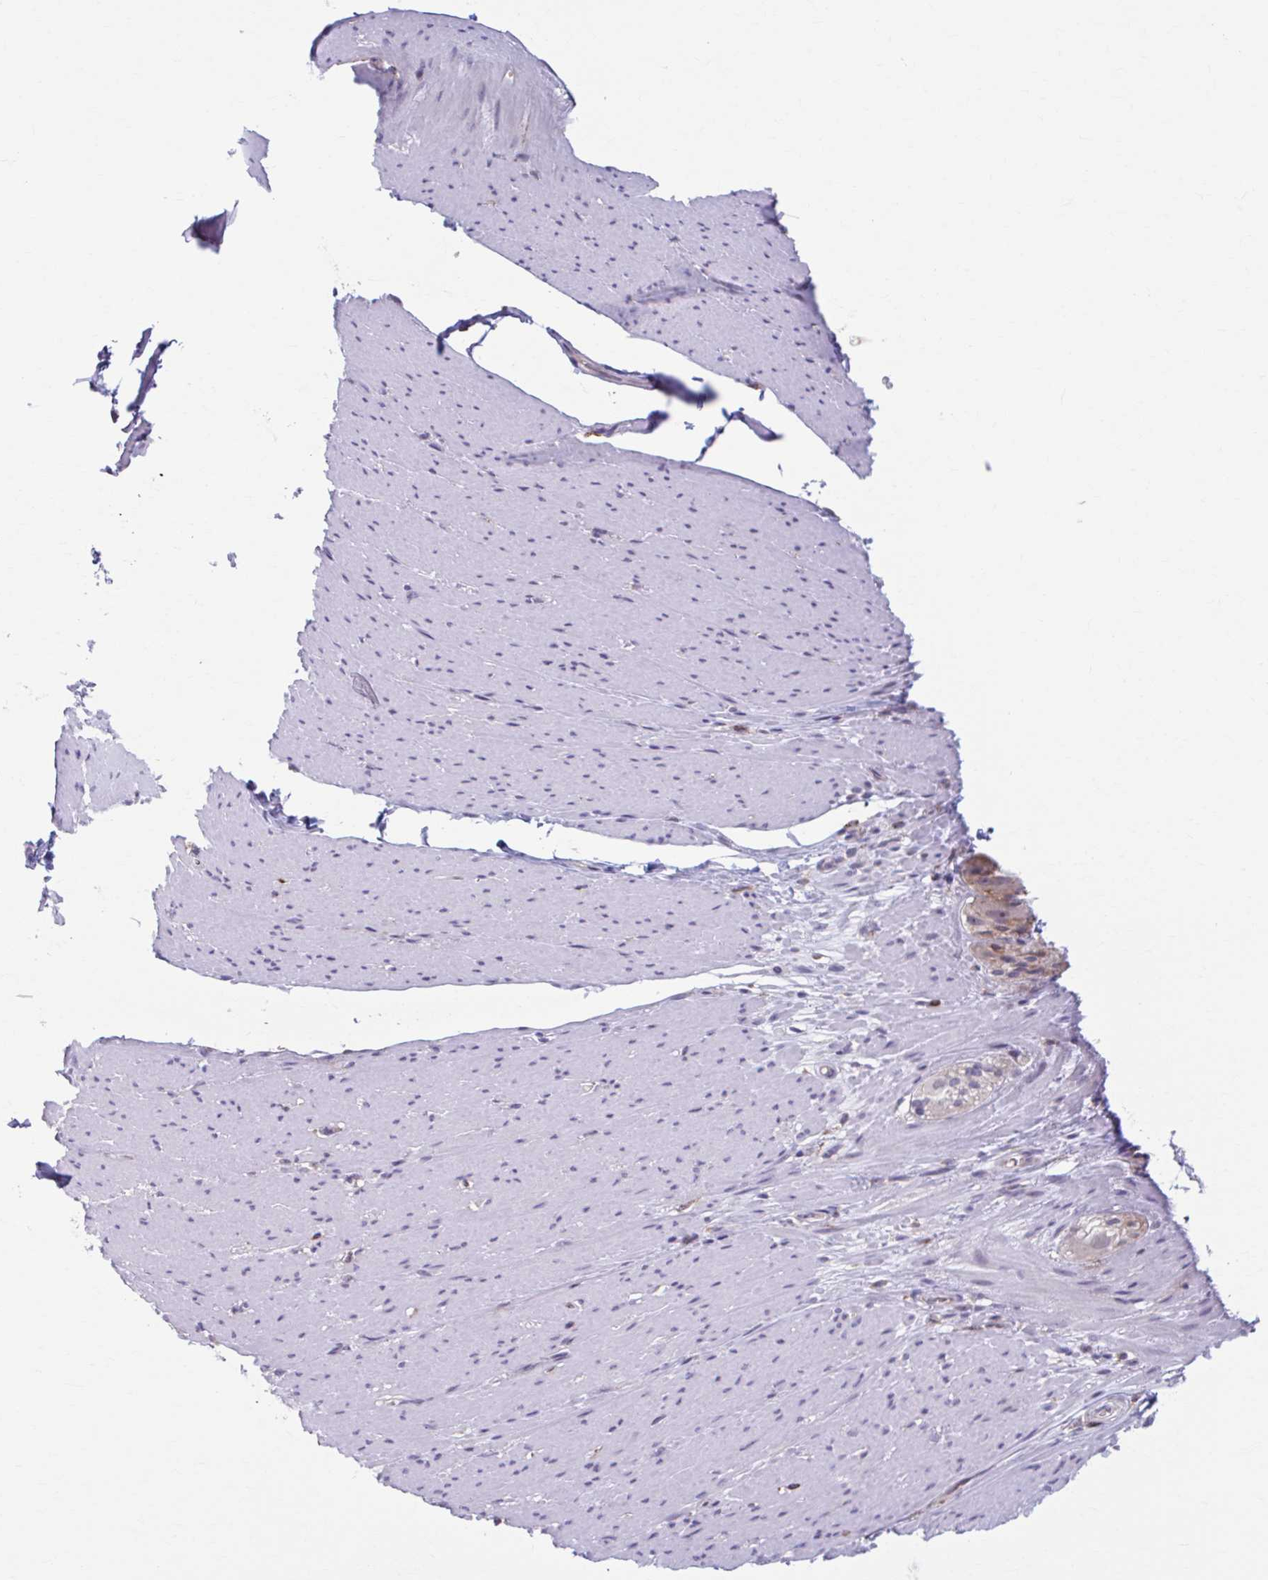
{"staining": {"intensity": "negative", "quantity": "none", "location": "none"}, "tissue": "smooth muscle", "cell_type": "Smooth muscle cells", "image_type": "normal", "snomed": [{"axis": "morphology", "description": "Normal tissue, NOS"}, {"axis": "topography", "description": "Smooth muscle"}, {"axis": "topography", "description": "Rectum"}], "caption": "The micrograph shows no staining of smooth muscle cells in unremarkable smooth muscle. (DAB immunohistochemistry with hematoxylin counter stain).", "gene": "ADAT3", "patient": {"sex": "male", "age": 53}}